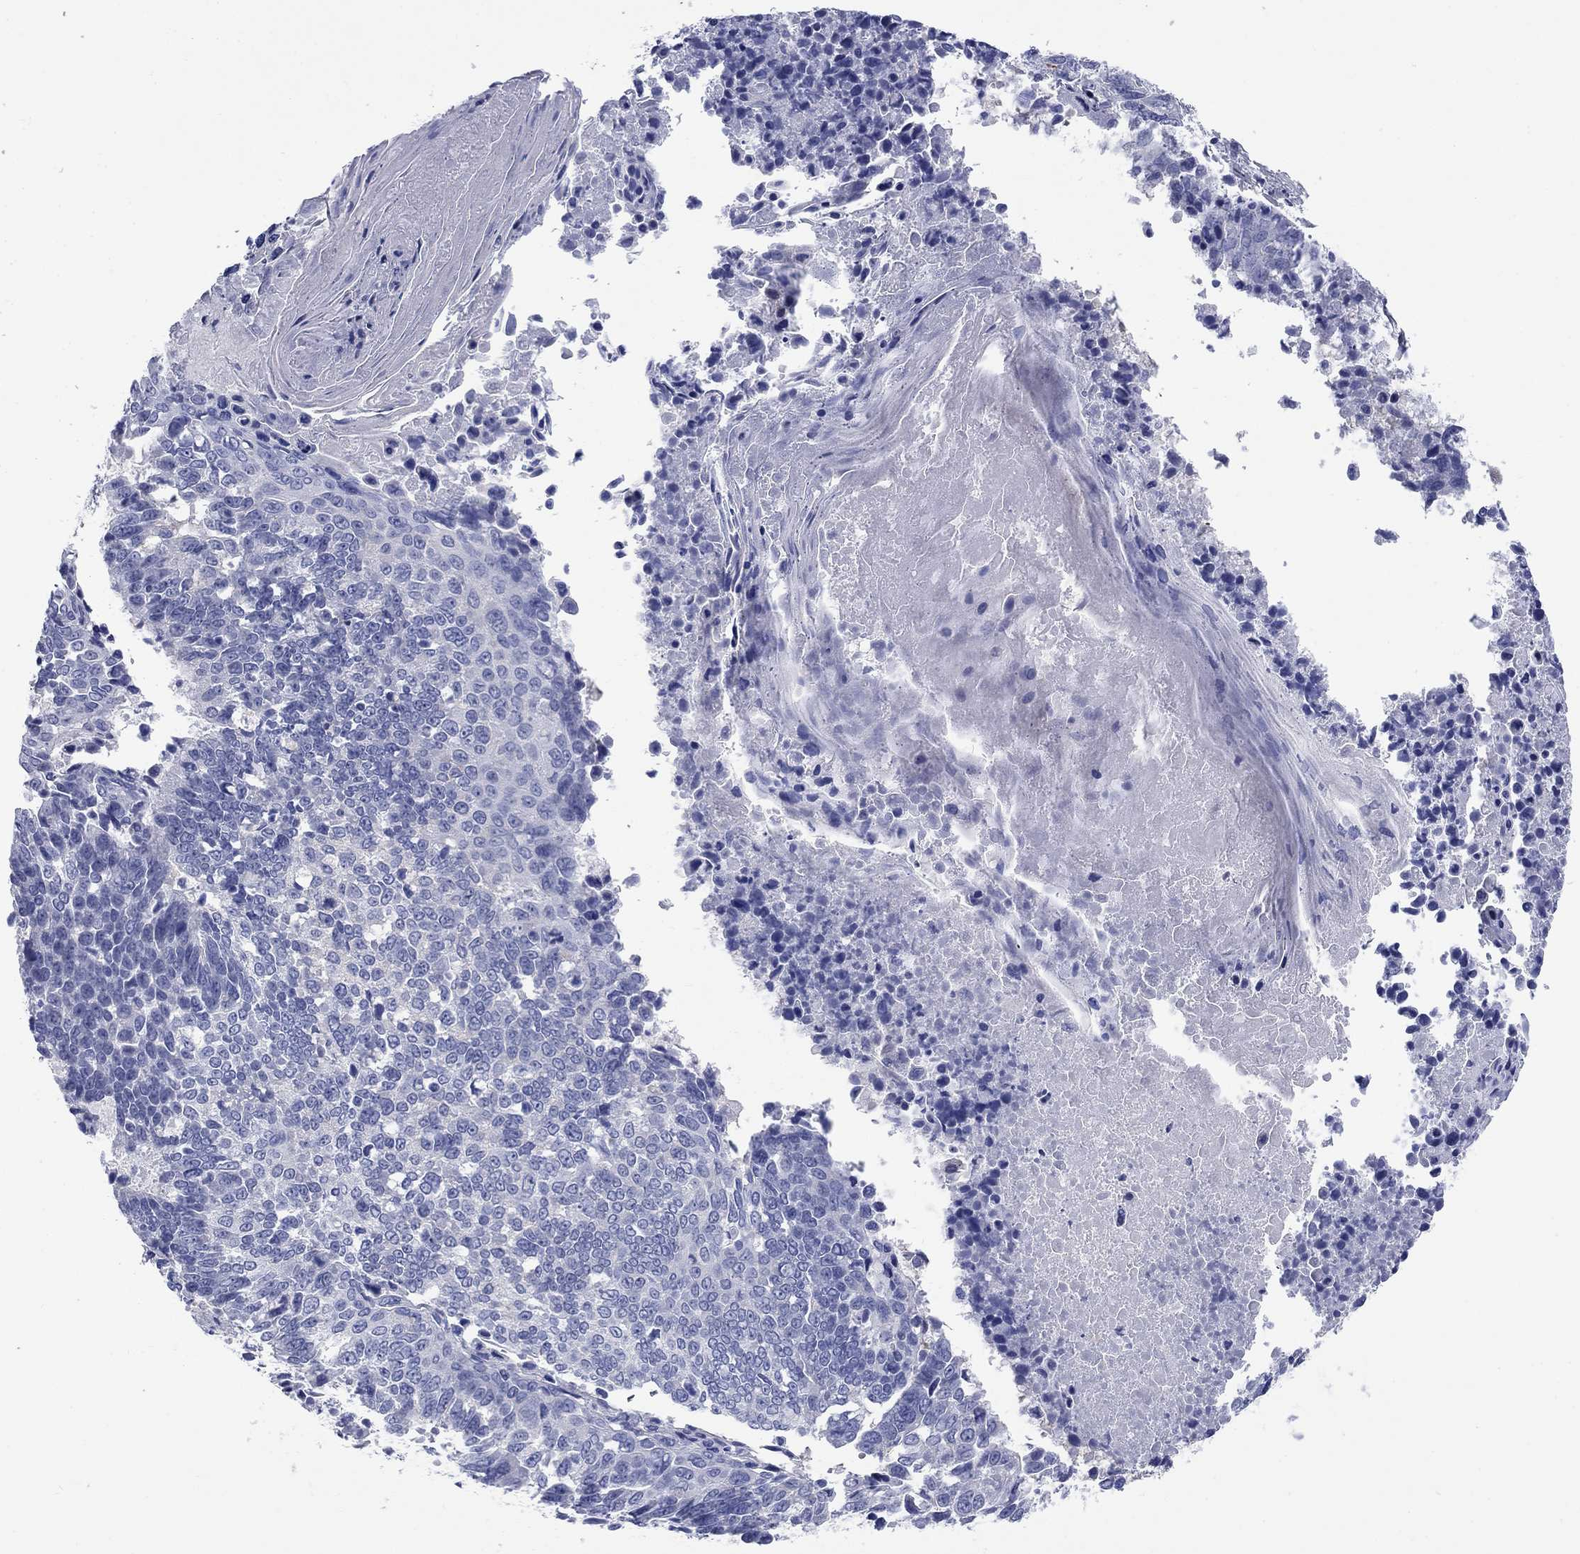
{"staining": {"intensity": "negative", "quantity": "none", "location": "none"}, "tissue": "lung cancer", "cell_type": "Tumor cells", "image_type": "cancer", "snomed": [{"axis": "morphology", "description": "Squamous cell carcinoma, NOS"}, {"axis": "topography", "description": "Lung"}], "caption": "Immunohistochemical staining of human lung squamous cell carcinoma demonstrates no significant expression in tumor cells.", "gene": "PTPRZ1", "patient": {"sex": "male", "age": 73}}